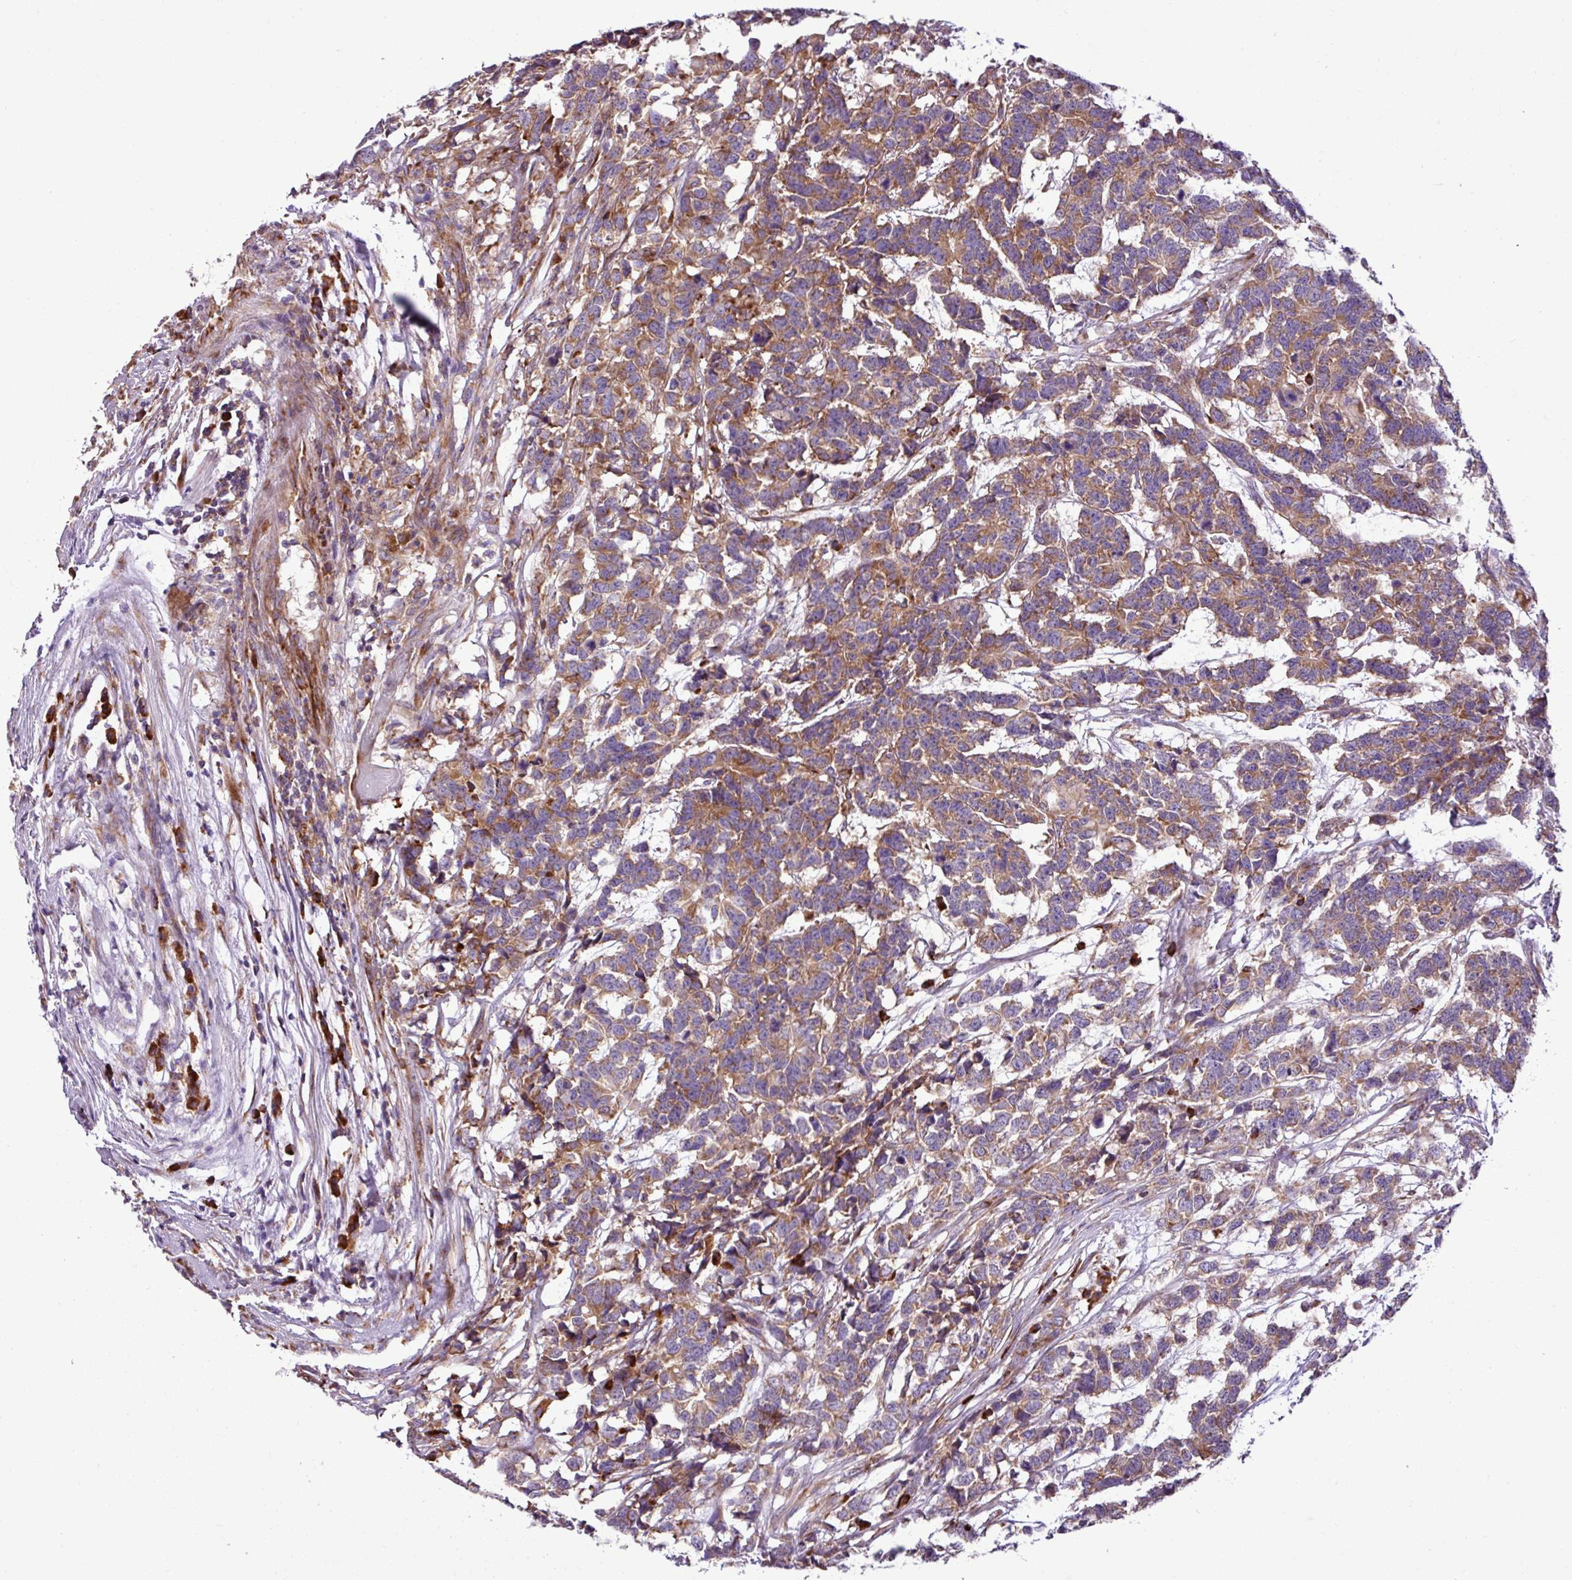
{"staining": {"intensity": "moderate", "quantity": ">75%", "location": "cytoplasmic/membranous"}, "tissue": "testis cancer", "cell_type": "Tumor cells", "image_type": "cancer", "snomed": [{"axis": "morphology", "description": "Carcinoma, Embryonal, NOS"}, {"axis": "topography", "description": "Testis"}], "caption": "Testis embryonal carcinoma tissue displays moderate cytoplasmic/membranous positivity in about >75% of tumor cells, visualized by immunohistochemistry. Nuclei are stained in blue.", "gene": "RPL13", "patient": {"sex": "male", "age": 26}}